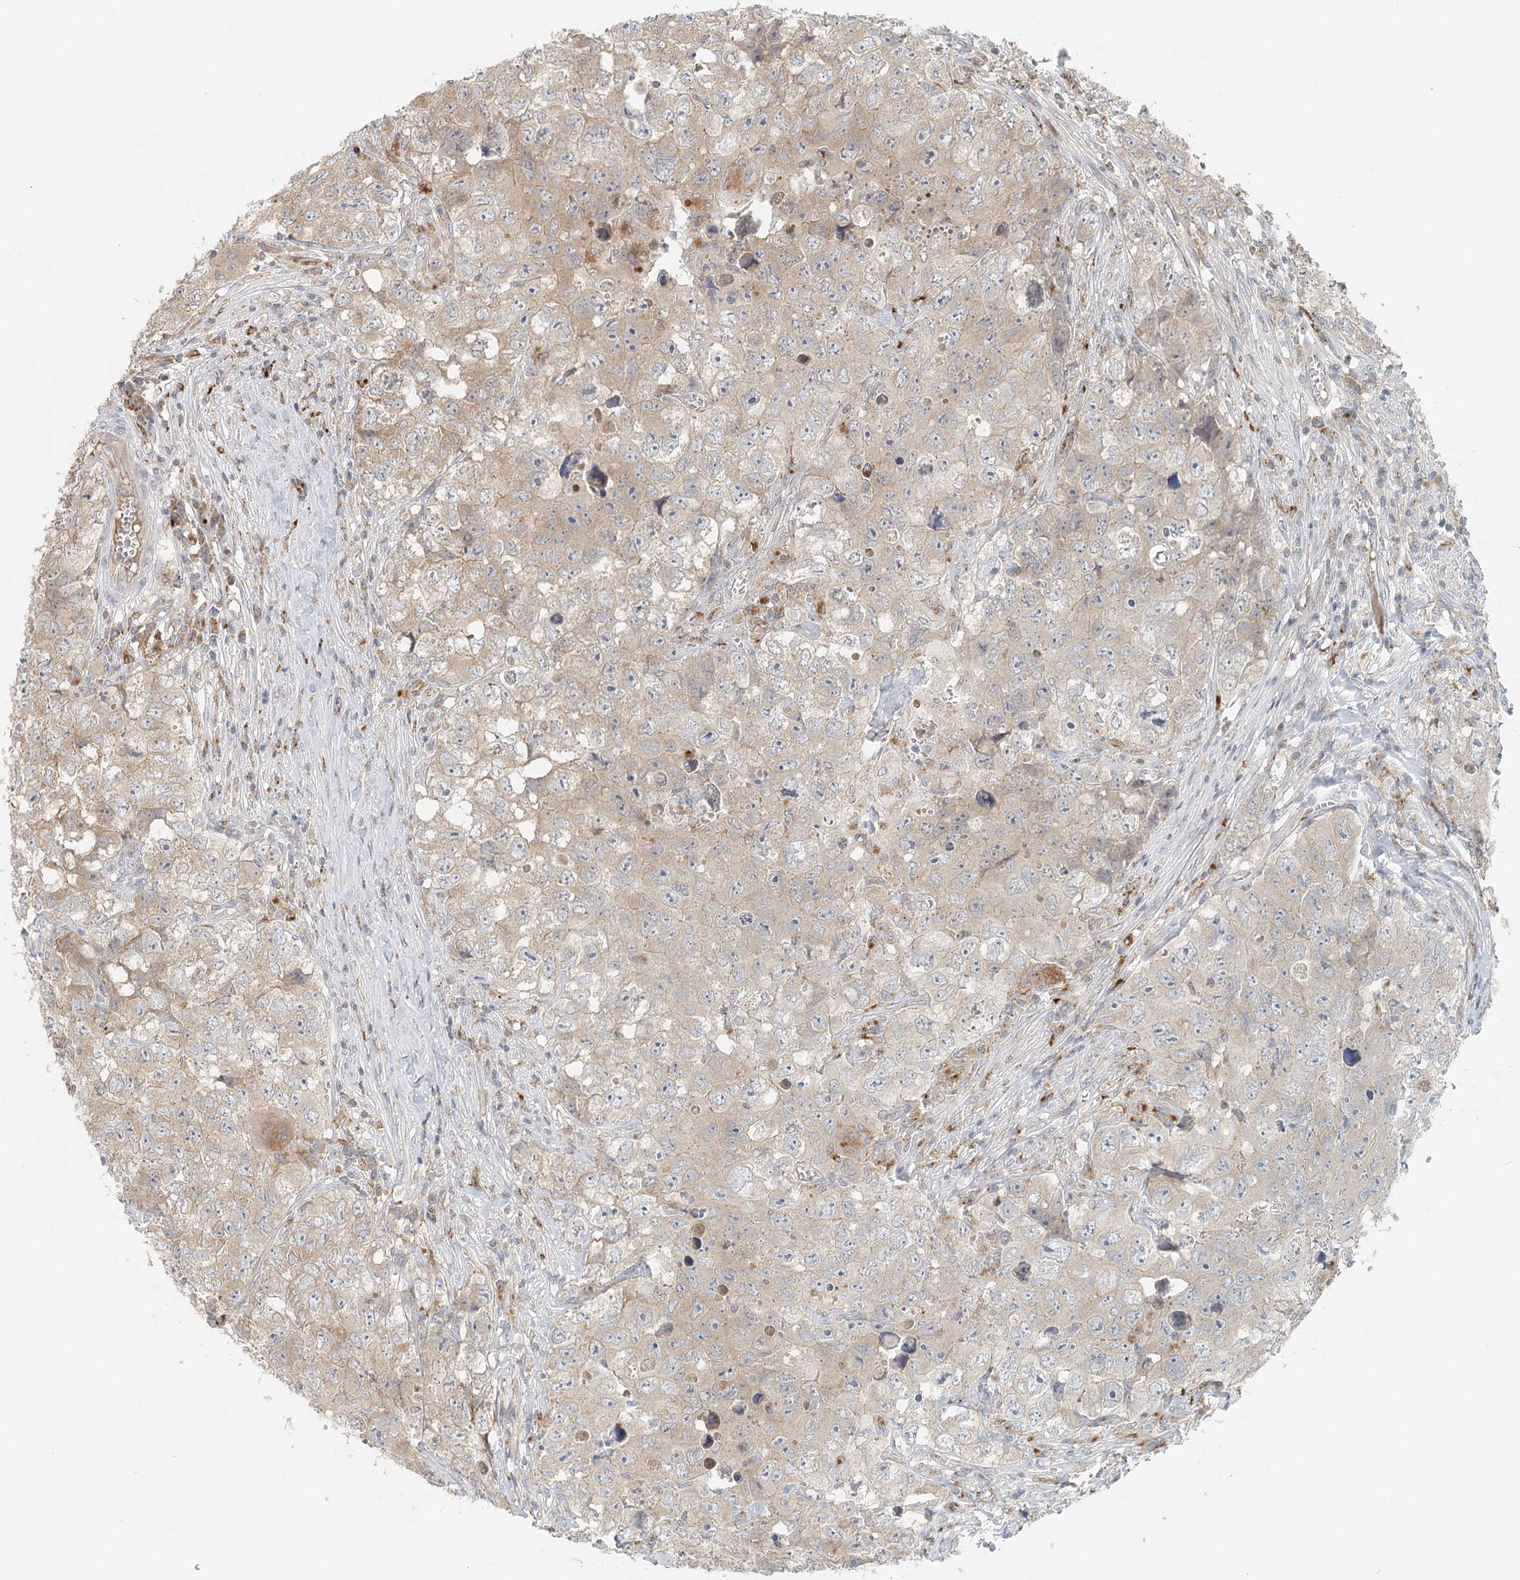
{"staining": {"intensity": "weak", "quantity": "25%-75%", "location": "cytoplasmic/membranous"}, "tissue": "testis cancer", "cell_type": "Tumor cells", "image_type": "cancer", "snomed": [{"axis": "morphology", "description": "Seminoma, NOS"}, {"axis": "morphology", "description": "Carcinoma, Embryonal, NOS"}, {"axis": "topography", "description": "Testis"}], "caption": "This micrograph reveals immunohistochemistry (IHC) staining of testis seminoma, with low weak cytoplasmic/membranous staining in about 25%-75% of tumor cells.", "gene": "VSIG1", "patient": {"sex": "male", "age": 43}}